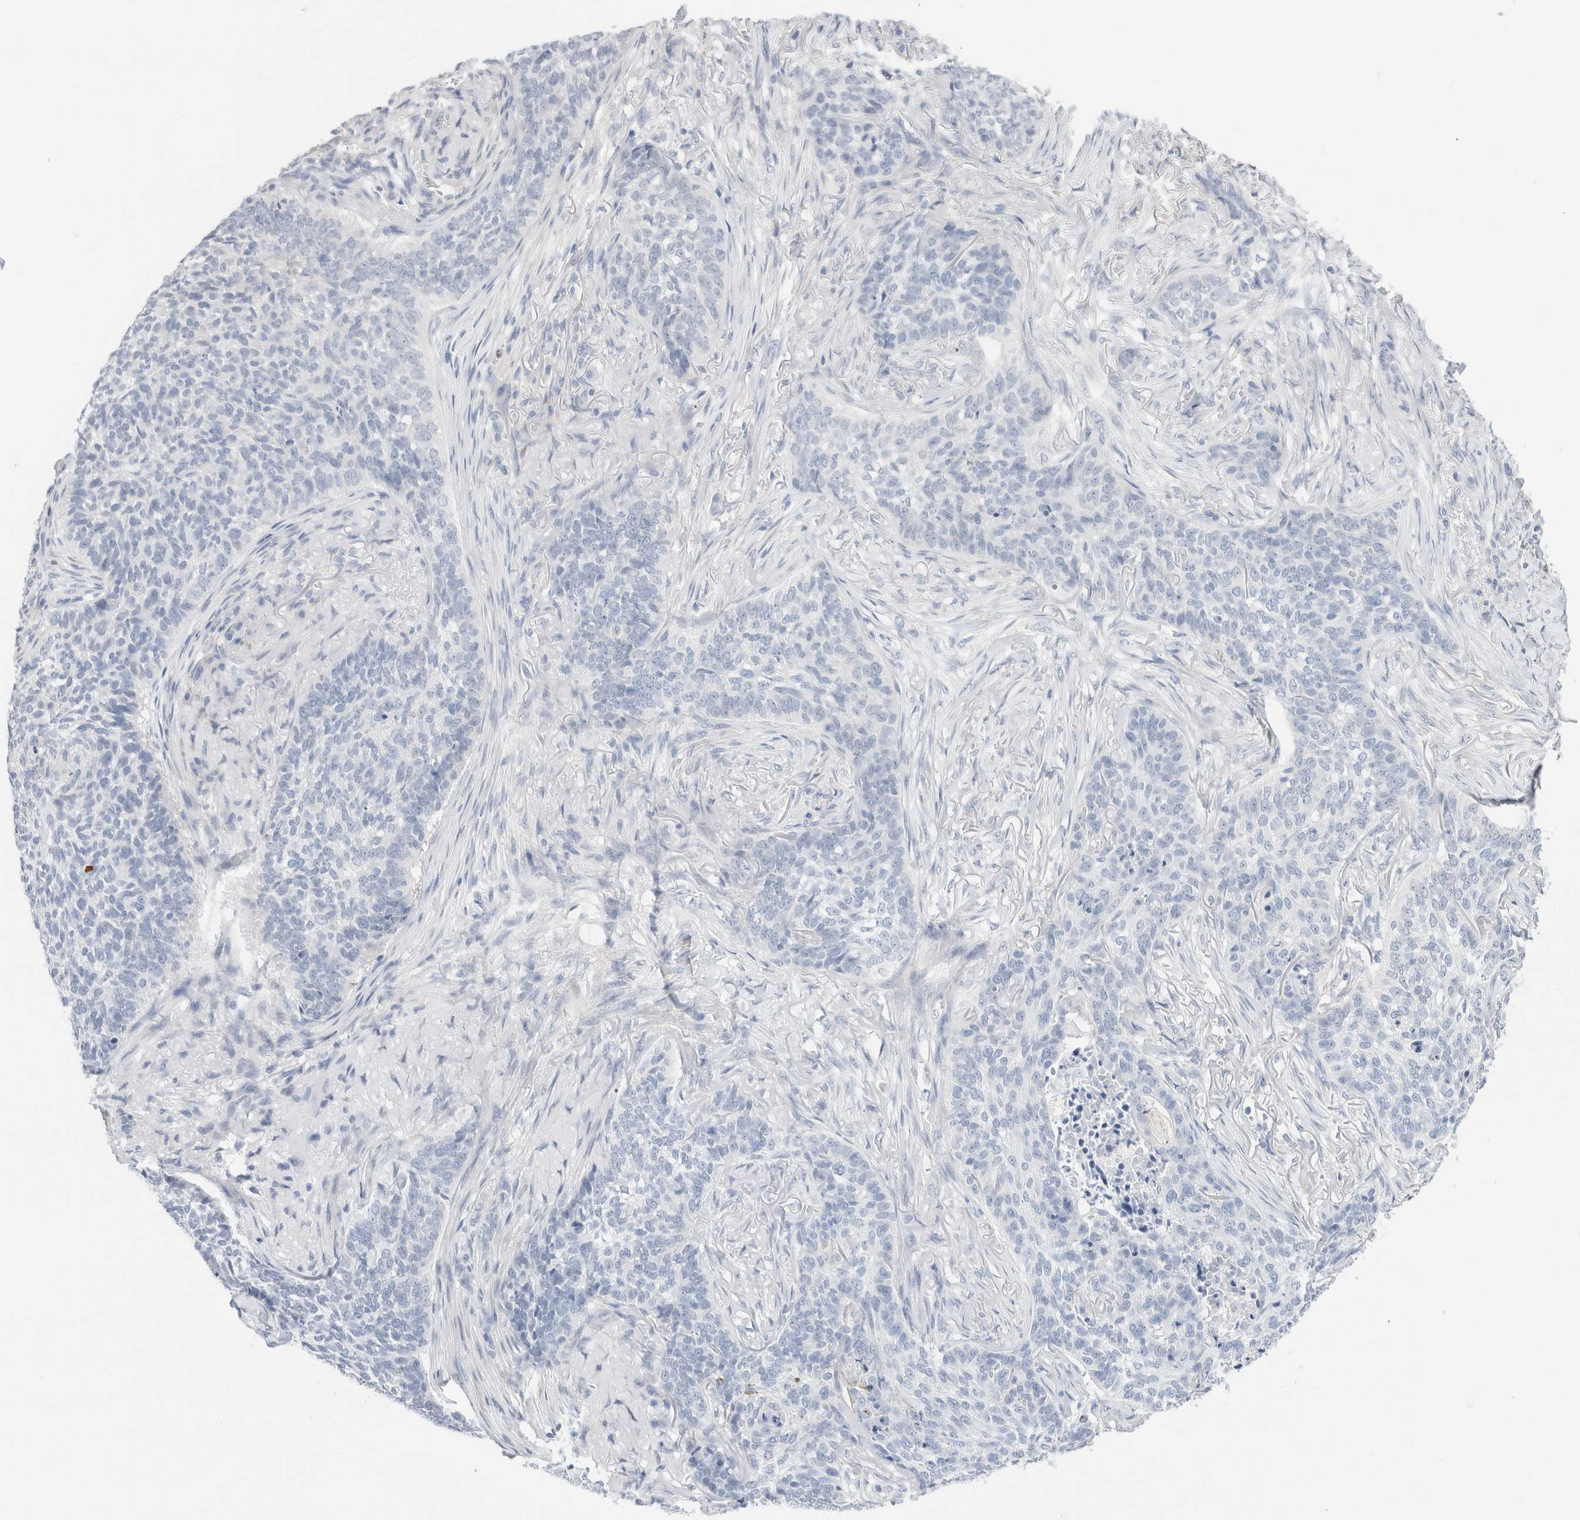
{"staining": {"intensity": "negative", "quantity": "none", "location": "none"}, "tissue": "skin cancer", "cell_type": "Tumor cells", "image_type": "cancer", "snomed": [{"axis": "morphology", "description": "Basal cell carcinoma"}, {"axis": "topography", "description": "Skin"}], "caption": "Histopathology image shows no protein staining in tumor cells of basal cell carcinoma (skin) tissue.", "gene": "ADAM30", "patient": {"sex": "male", "age": 85}}